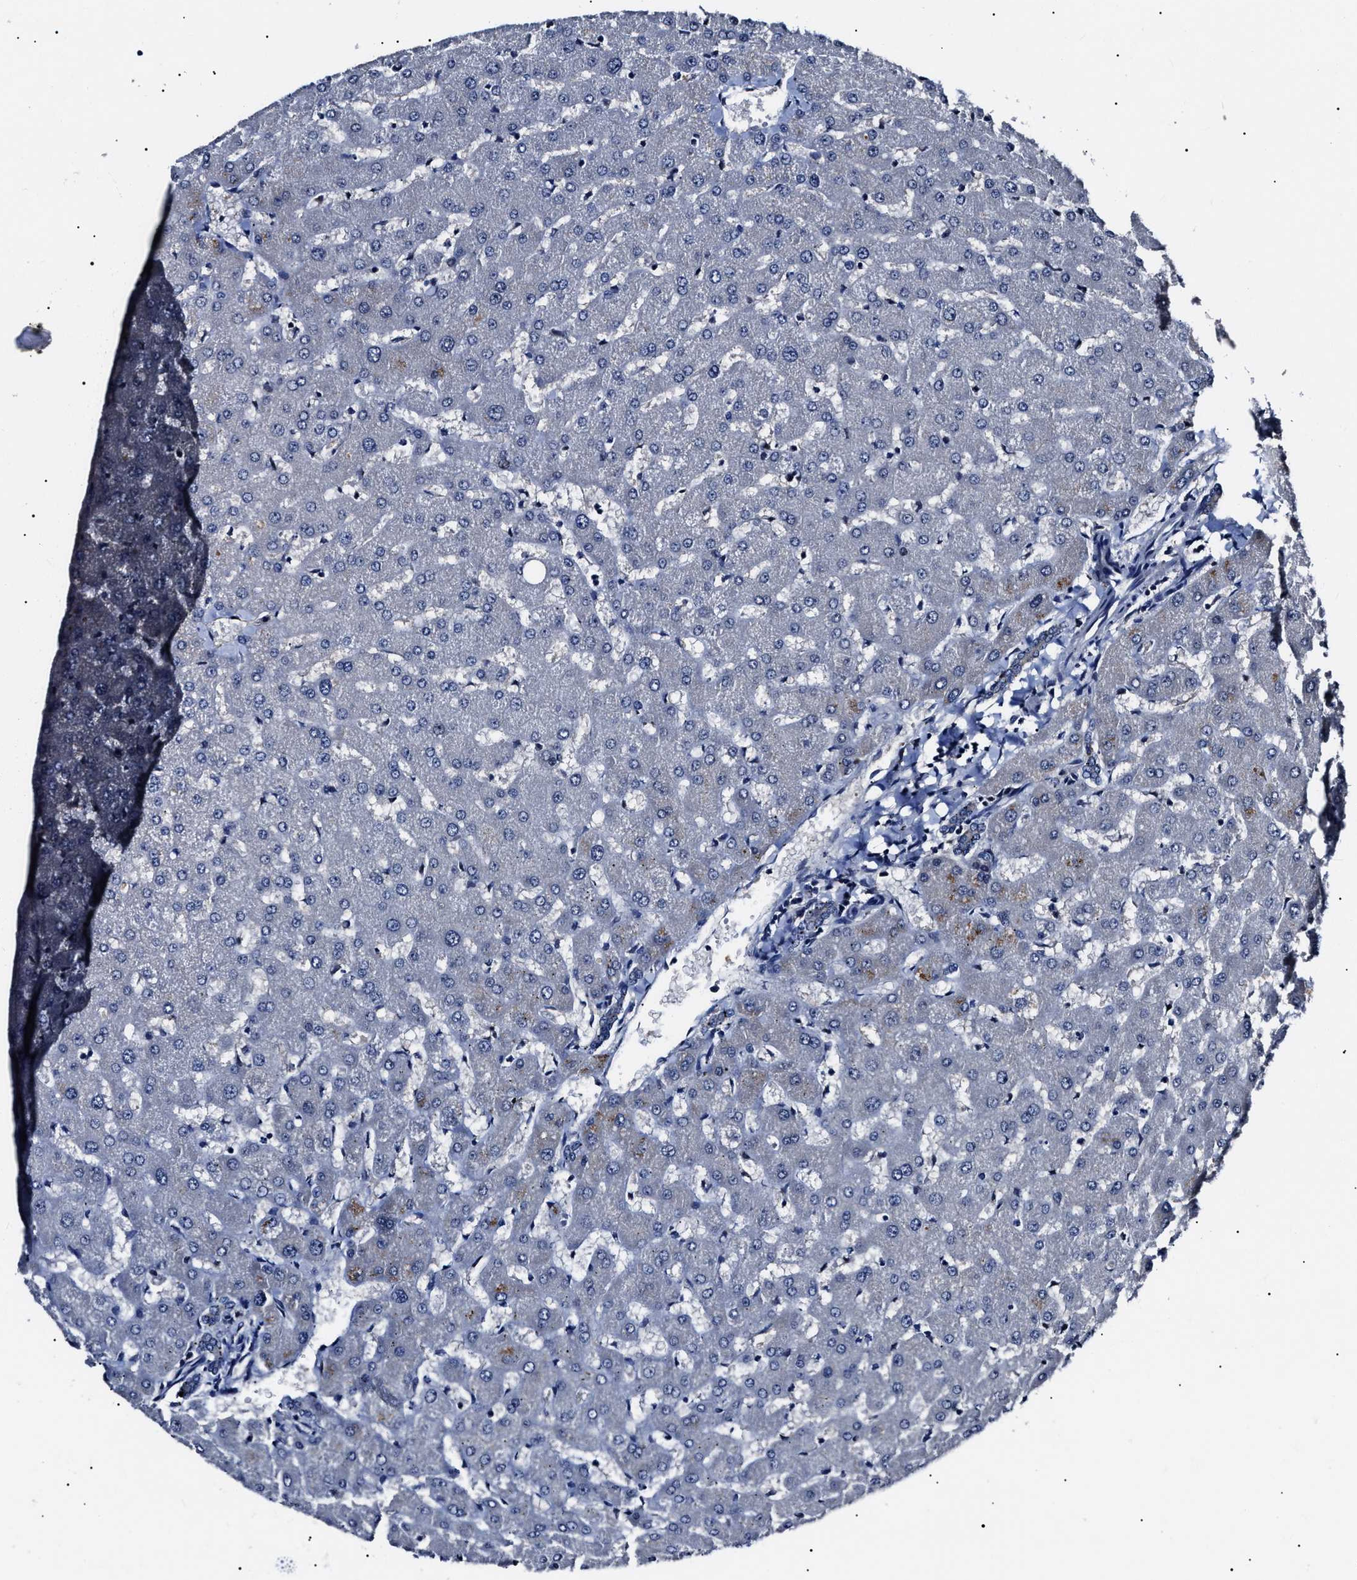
{"staining": {"intensity": "negative", "quantity": "none", "location": "none"}, "tissue": "liver", "cell_type": "Cholangiocytes", "image_type": "normal", "snomed": [{"axis": "morphology", "description": "Normal tissue, NOS"}, {"axis": "topography", "description": "Liver"}], "caption": "DAB immunohistochemical staining of benign human liver exhibits no significant expression in cholangiocytes.", "gene": "IFT81", "patient": {"sex": "female", "age": 63}}